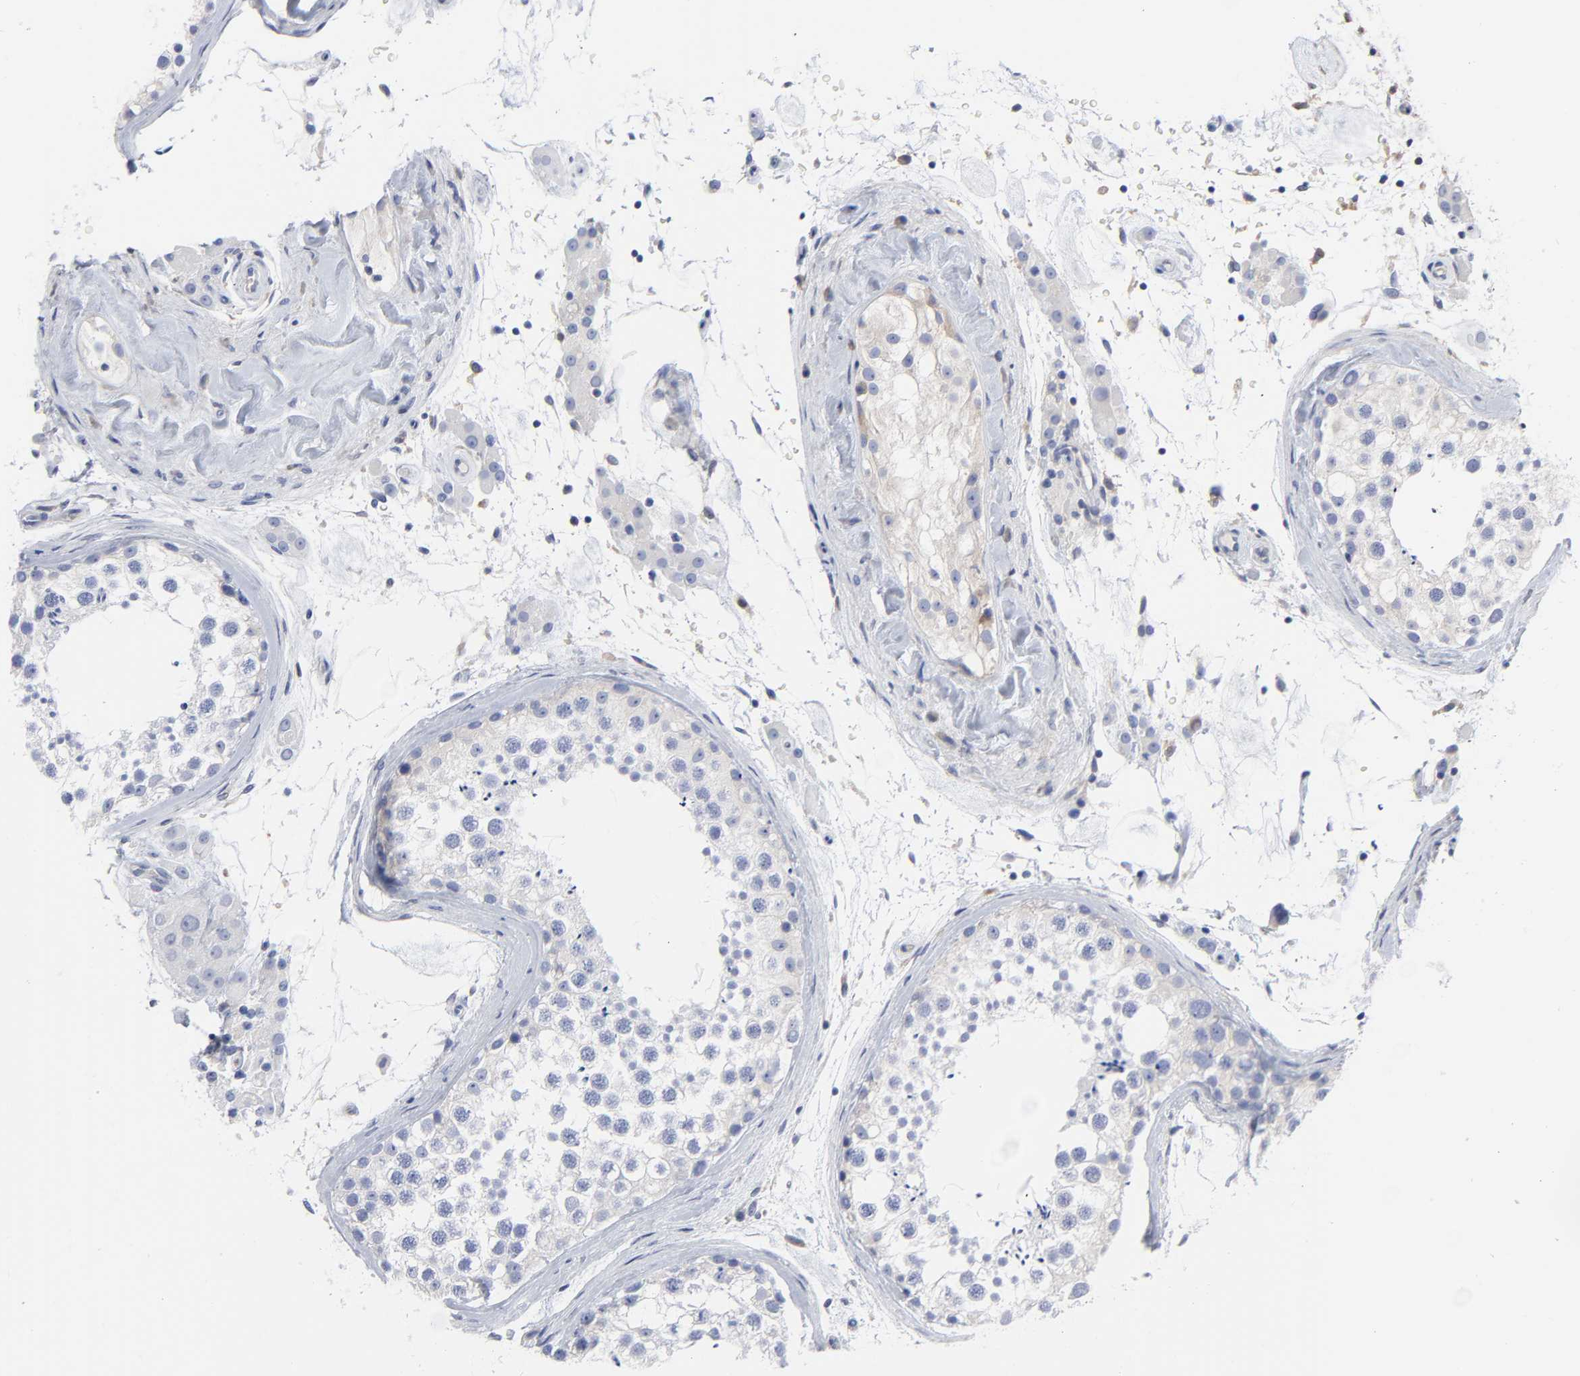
{"staining": {"intensity": "negative", "quantity": "none", "location": "none"}, "tissue": "testis", "cell_type": "Cells in seminiferous ducts", "image_type": "normal", "snomed": [{"axis": "morphology", "description": "Normal tissue, NOS"}, {"axis": "topography", "description": "Testis"}], "caption": "Immunohistochemical staining of unremarkable testis shows no significant staining in cells in seminiferous ducts. (Immunohistochemistry, brightfield microscopy, high magnification).", "gene": "STAT2", "patient": {"sex": "male", "age": 46}}